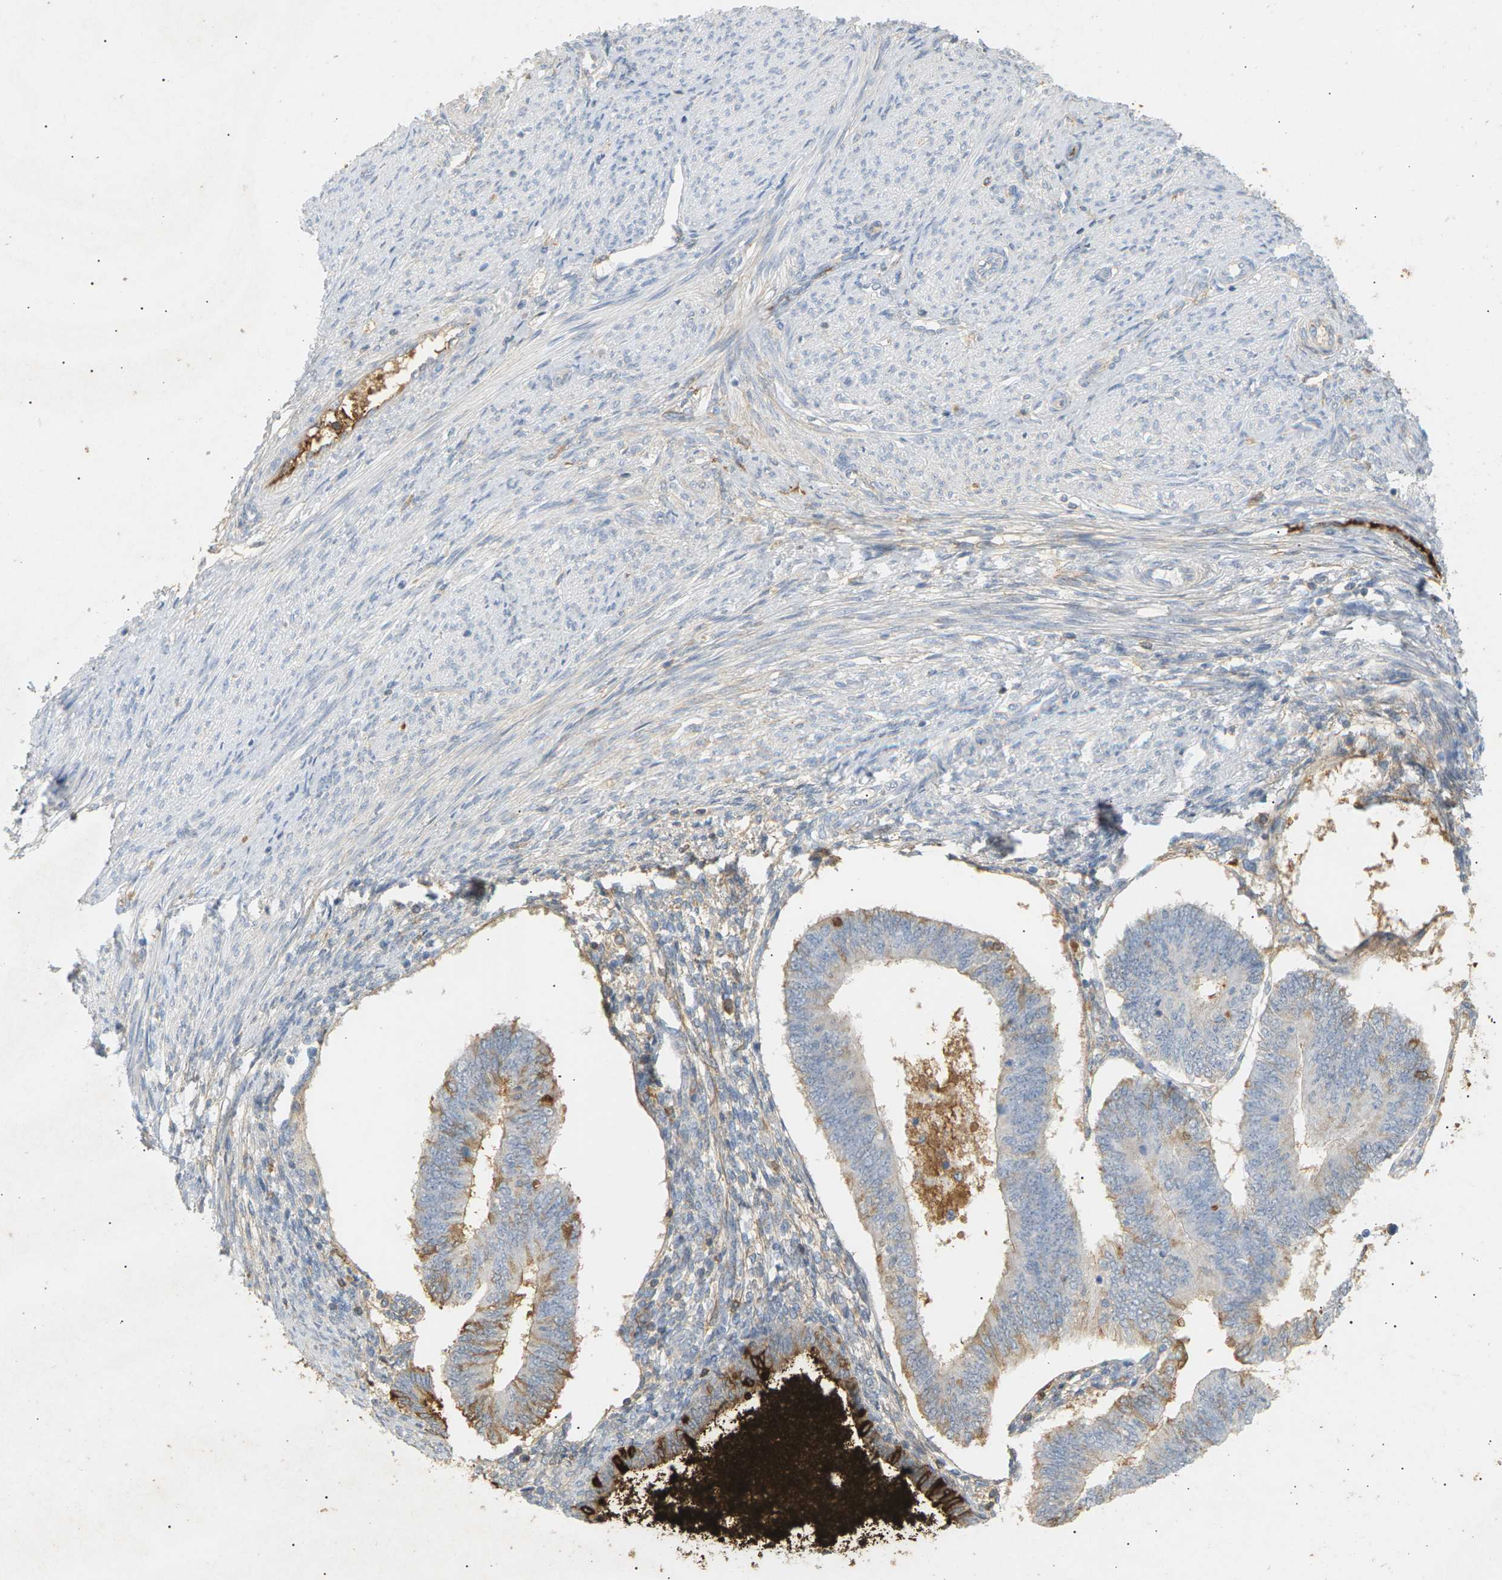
{"staining": {"intensity": "weak", "quantity": "<25%", "location": "cytoplasmic/membranous"}, "tissue": "endometrial cancer", "cell_type": "Tumor cells", "image_type": "cancer", "snomed": [{"axis": "morphology", "description": "Adenocarcinoma, NOS"}, {"axis": "topography", "description": "Endometrium"}], "caption": "Micrograph shows no significant protein positivity in tumor cells of endometrial cancer (adenocarcinoma).", "gene": "IGLC3", "patient": {"sex": "female", "age": 58}}